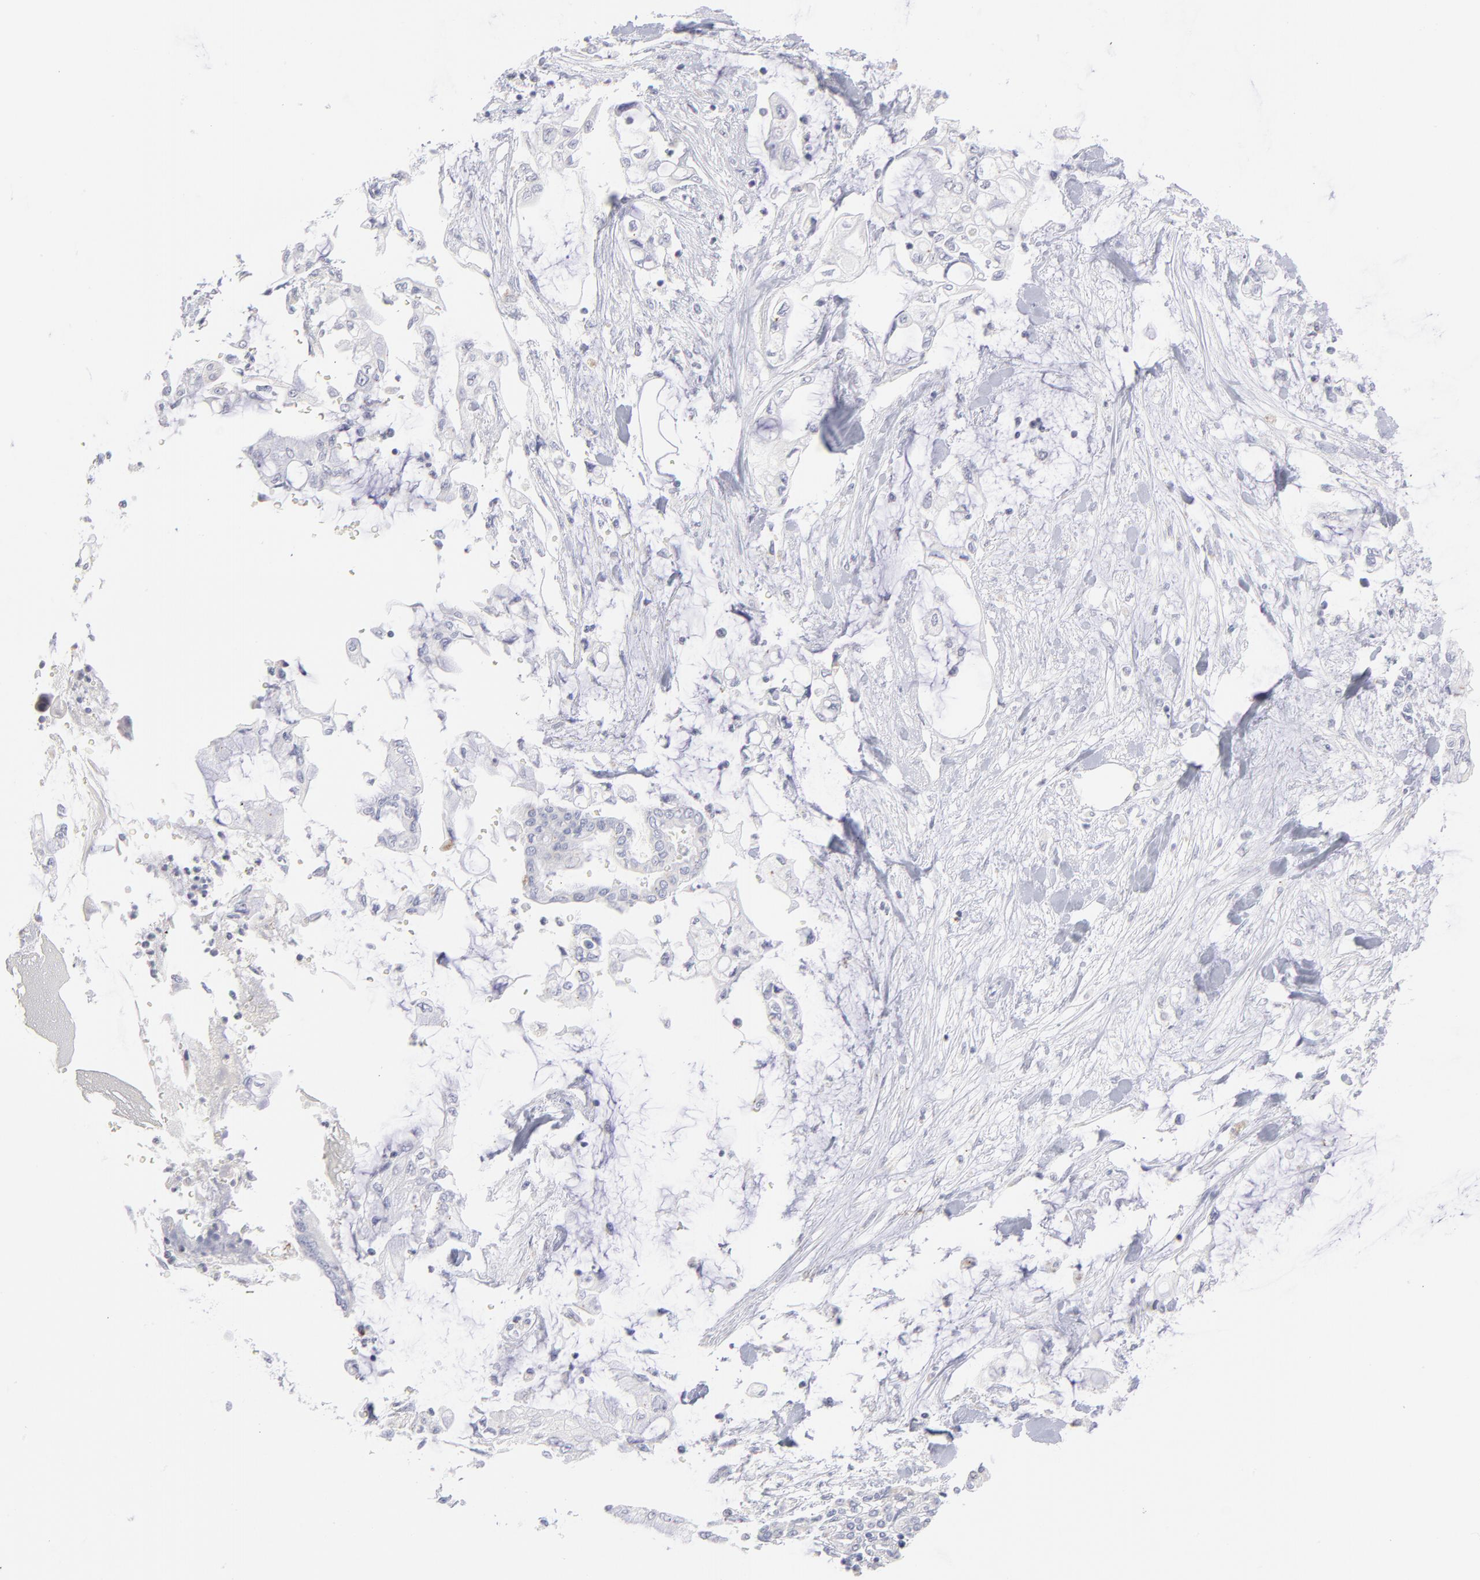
{"staining": {"intensity": "negative", "quantity": "none", "location": "none"}, "tissue": "pancreatic cancer", "cell_type": "Tumor cells", "image_type": "cancer", "snomed": [{"axis": "morphology", "description": "Adenocarcinoma, NOS"}, {"axis": "topography", "description": "Pancreas"}], "caption": "There is no significant positivity in tumor cells of adenocarcinoma (pancreatic).", "gene": "MTHFD2", "patient": {"sex": "female", "age": 70}}